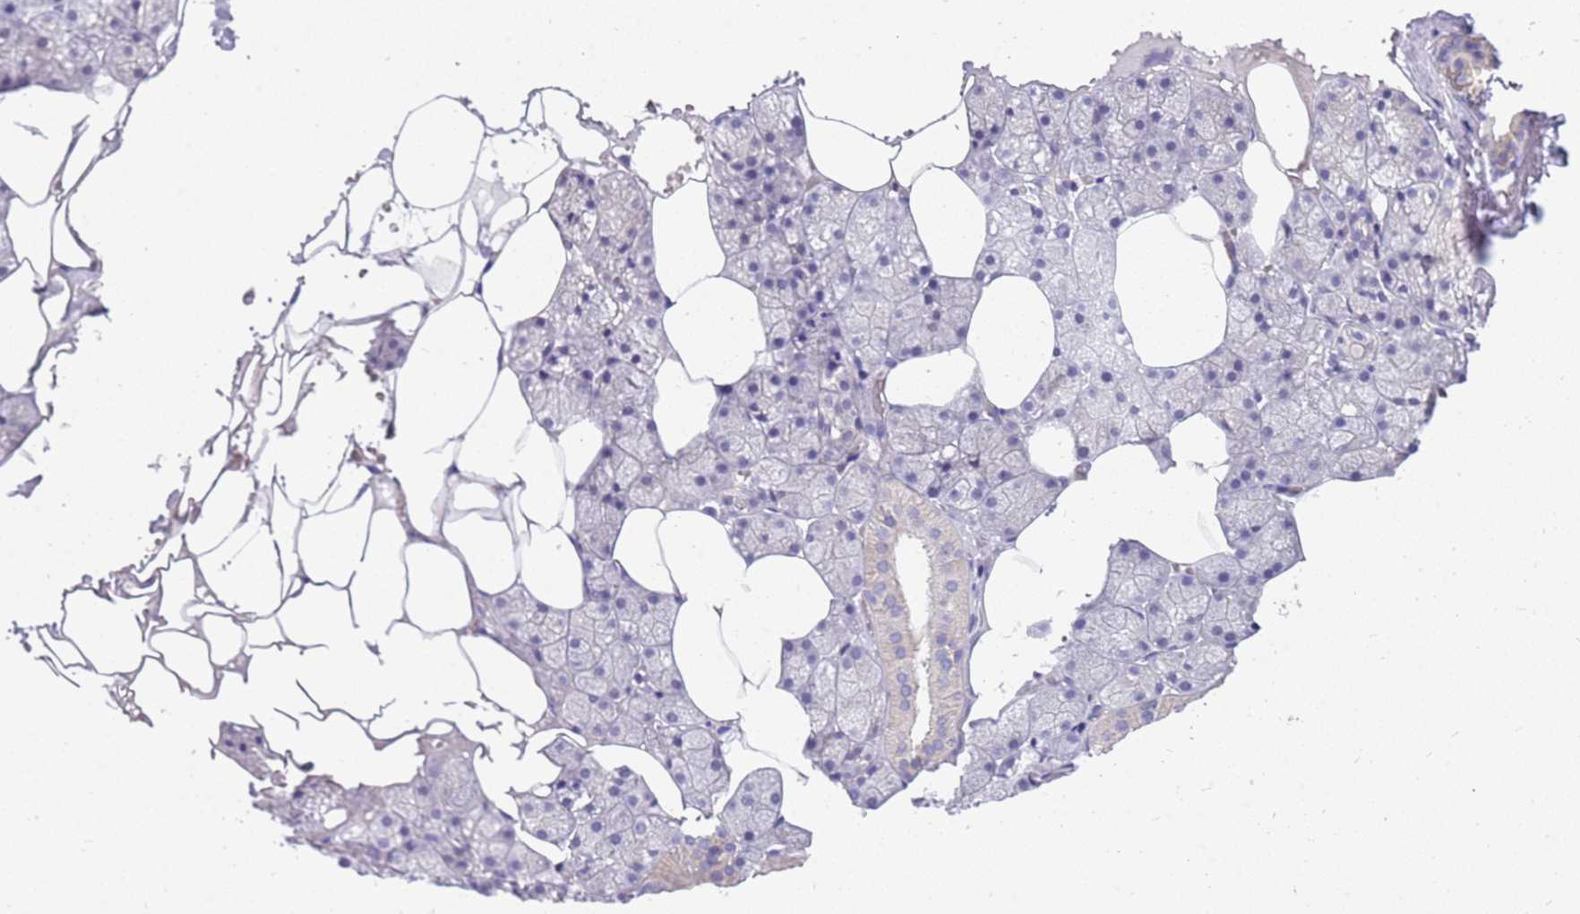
{"staining": {"intensity": "negative", "quantity": "none", "location": "none"}, "tissue": "salivary gland", "cell_type": "Glandular cells", "image_type": "normal", "snomed": [{"axis": "morphology", "description": "Normal tissue, NOS"}, {"axis": "topography", "description": "Salivary gland"}], "caption": "IHC micrograph of benign salivary gland: salivary gland stained with DAB (3,3'-diaminobenzidine) shows no significant protein staining in glandular cells.", "gene": "RHCG", "patient": {"sex": "male", "age": 62}}